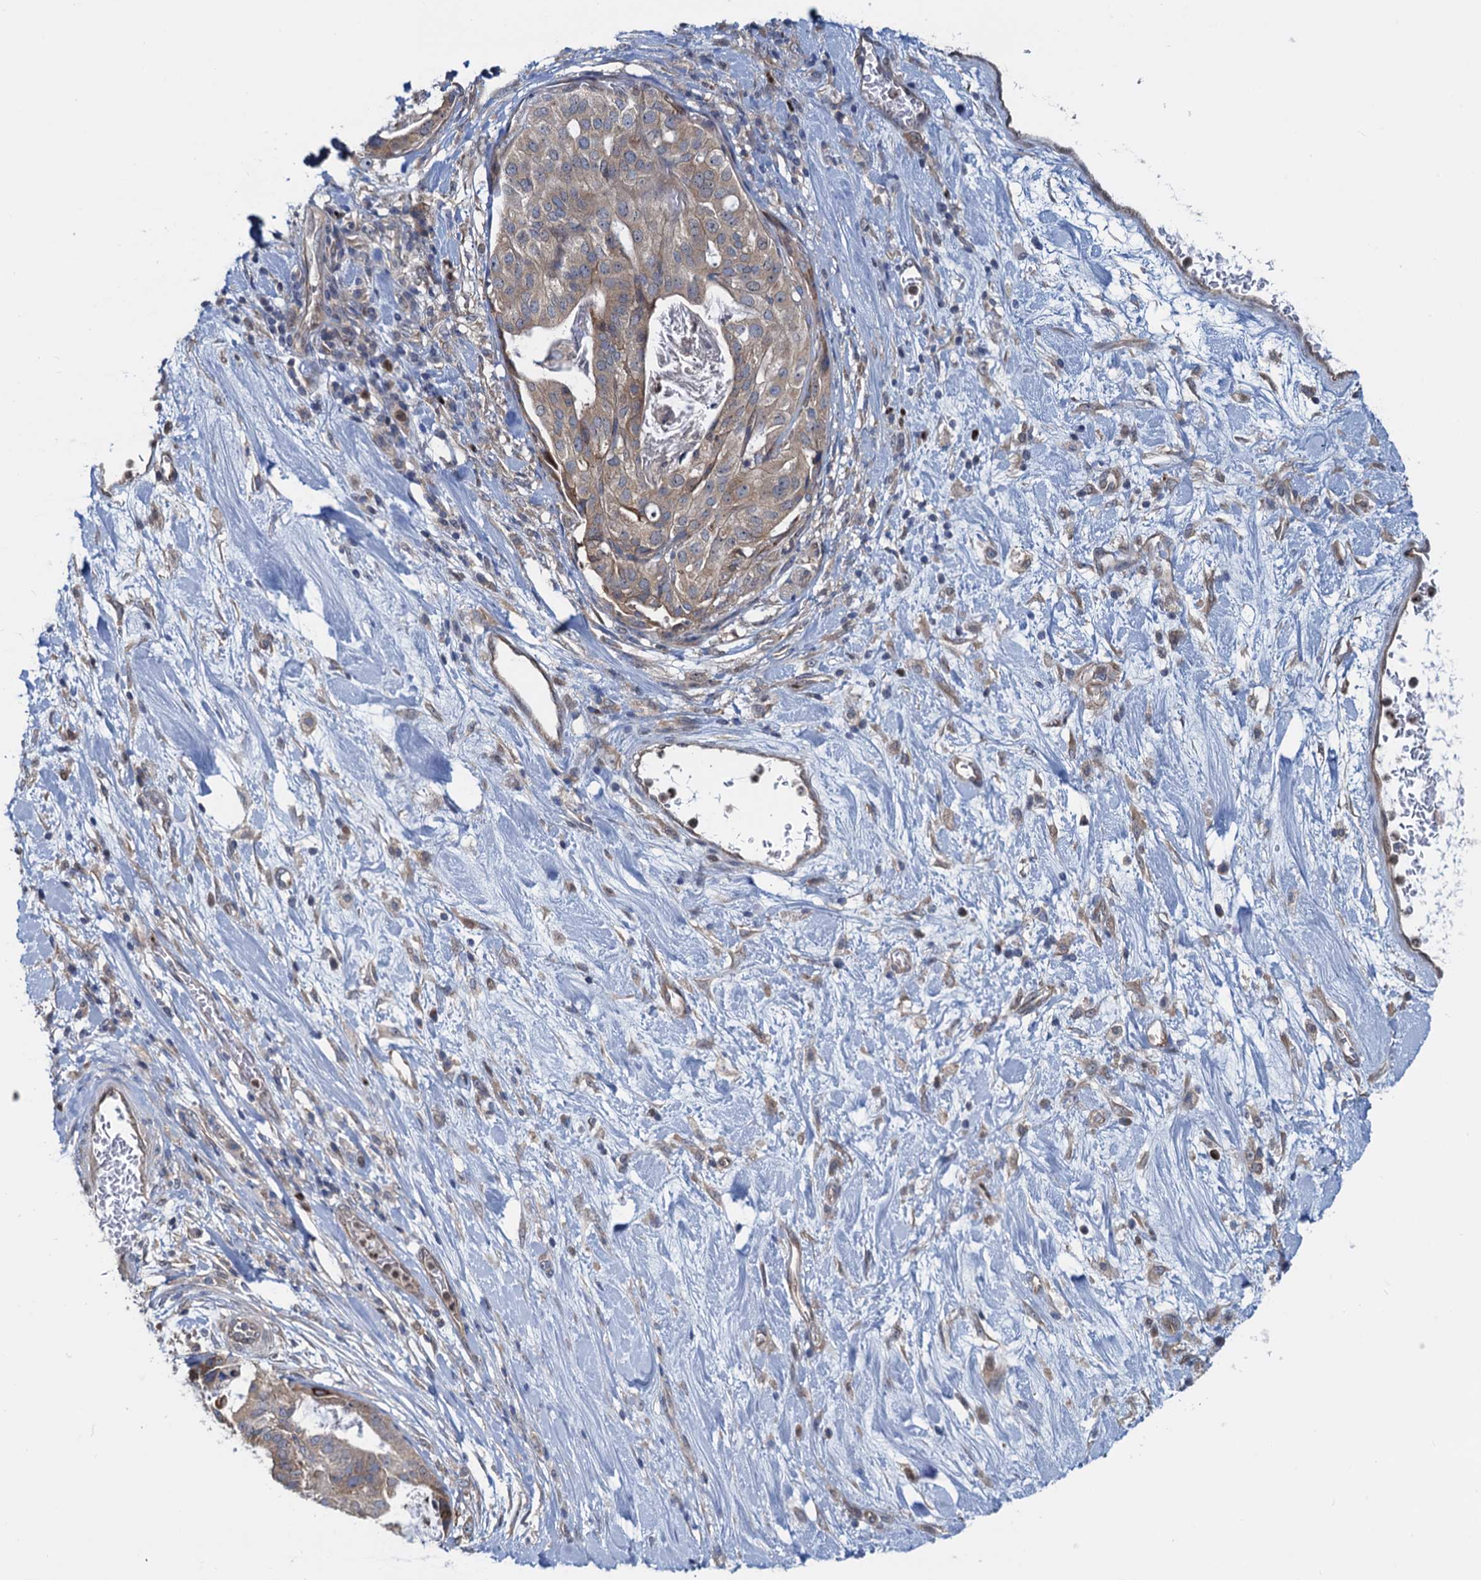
{"staining": {"intensity": "moderate", "quantity": ">75%", "location": "cytoplasmic/membranous"}, "tissue": "stomach cancer", "cell_type": "Tumor cells", "image_type": "cancer", "snomed": [{"axis": "morphology", "description": "Adenocarcinoma, NOS"}, {"axis": "topography", "description": "Stomach"}], "caption": "DAB (3,3'-diaminobenzidine) immunohistochemical staining of stomach adenocarcinoma displays moderate cytoplasmic/membranous protein expression in about >75% of tumor cells.", "gene": "RNF125", "patient": {"sex": "male", "age": 48}}